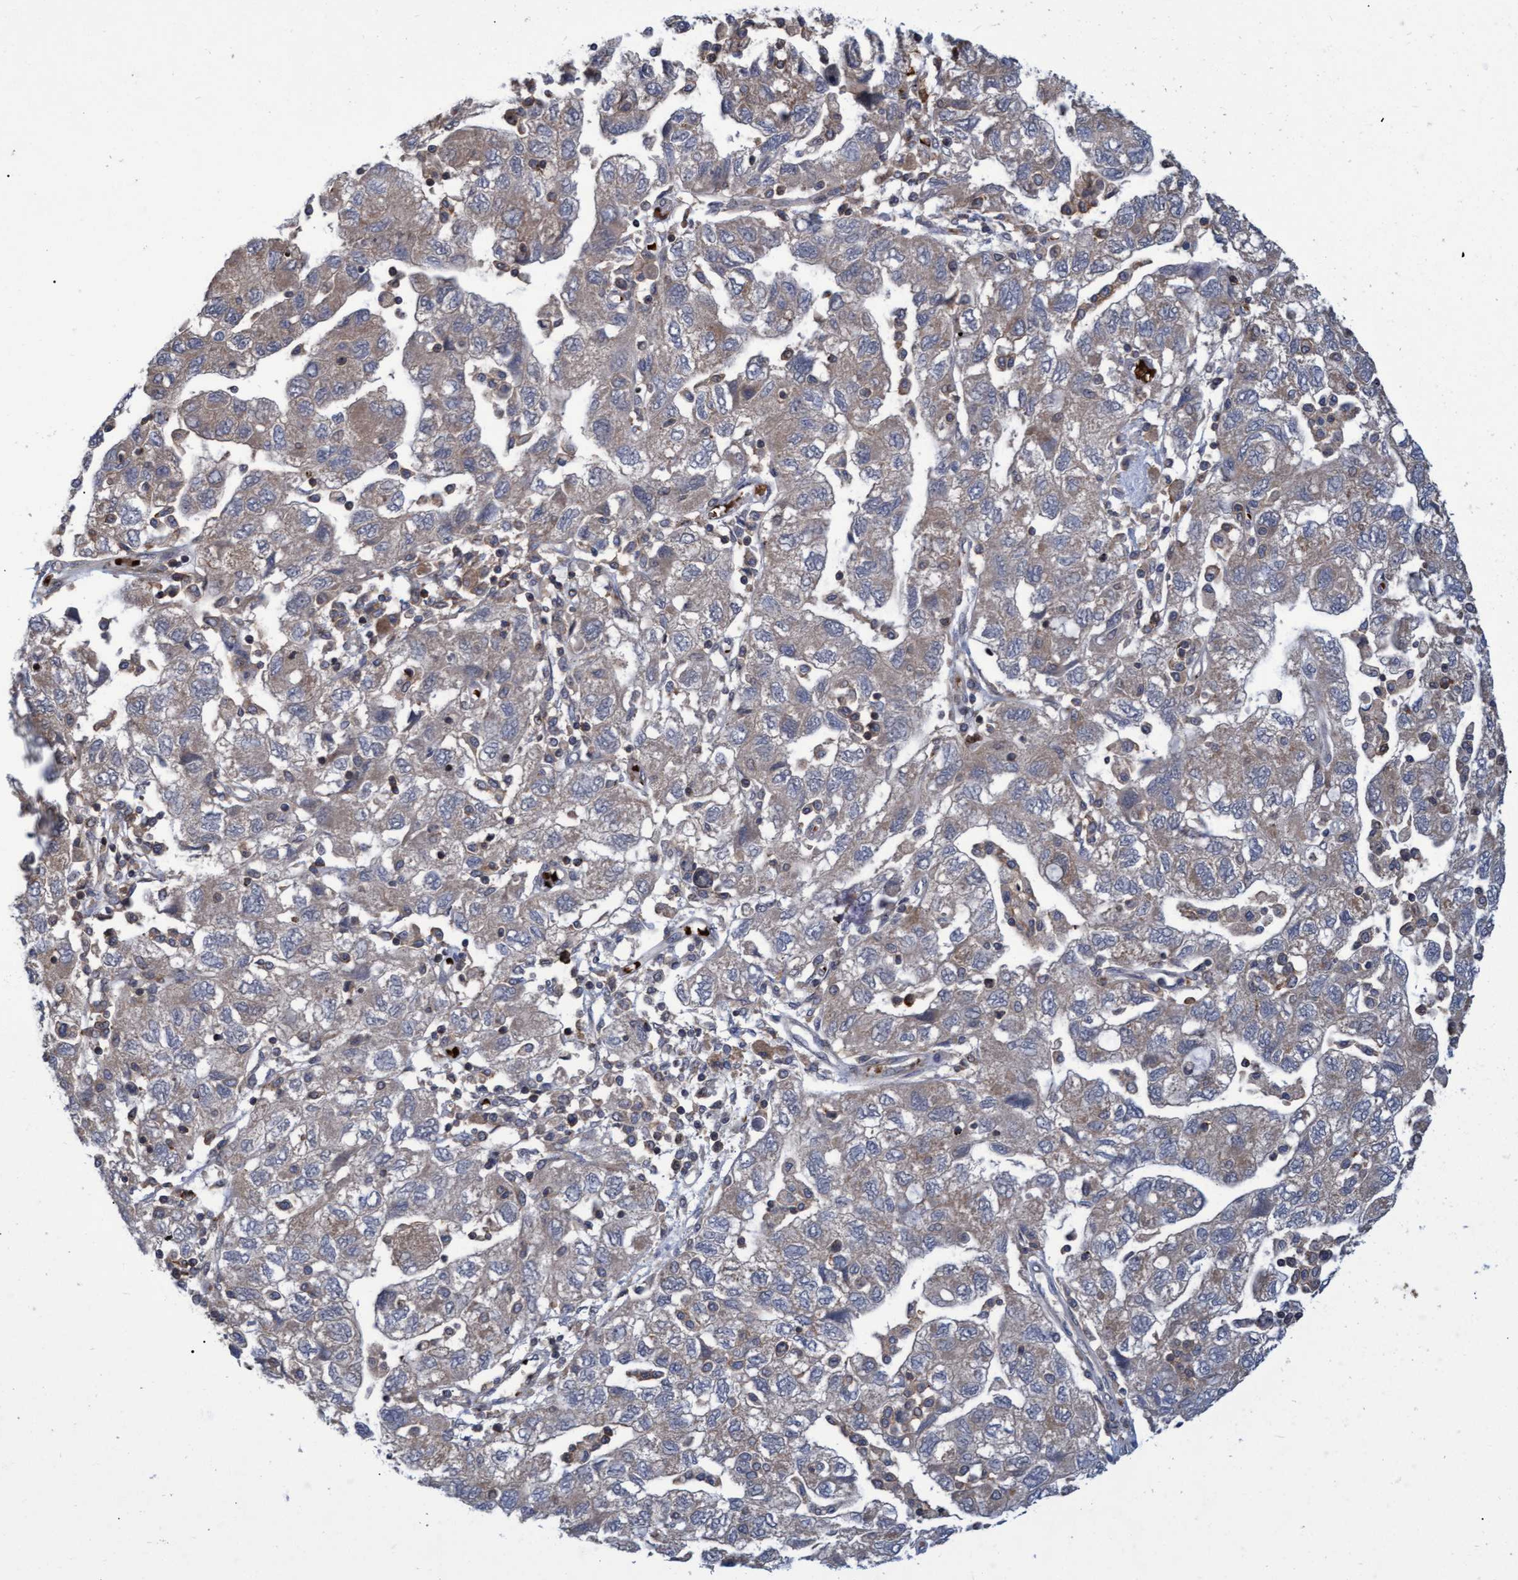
{"staining": {"intensity": "negative", "quantity": "none", "location": "none"}, "tissue": "ovarian cancer", "cell_type": "Tumor cells", "image_type": "cancer", "snomed": [{"axis": "morphology", "description": "Carcinoma, NOS"}, {"axis": "morphology", "description": "Cystadenocarcinoma, serous, NOS"}, {"axis": "topography", "description": "Ovary"}], "caption": "DAB (3,3'-diaminobenzidine) immunohistochemical staining of ovarian cancer (carcinoma) shows no significant positivity in tumor cells.", "gene": "NAA15", "patient": {"sex": "female", "age": 69}}